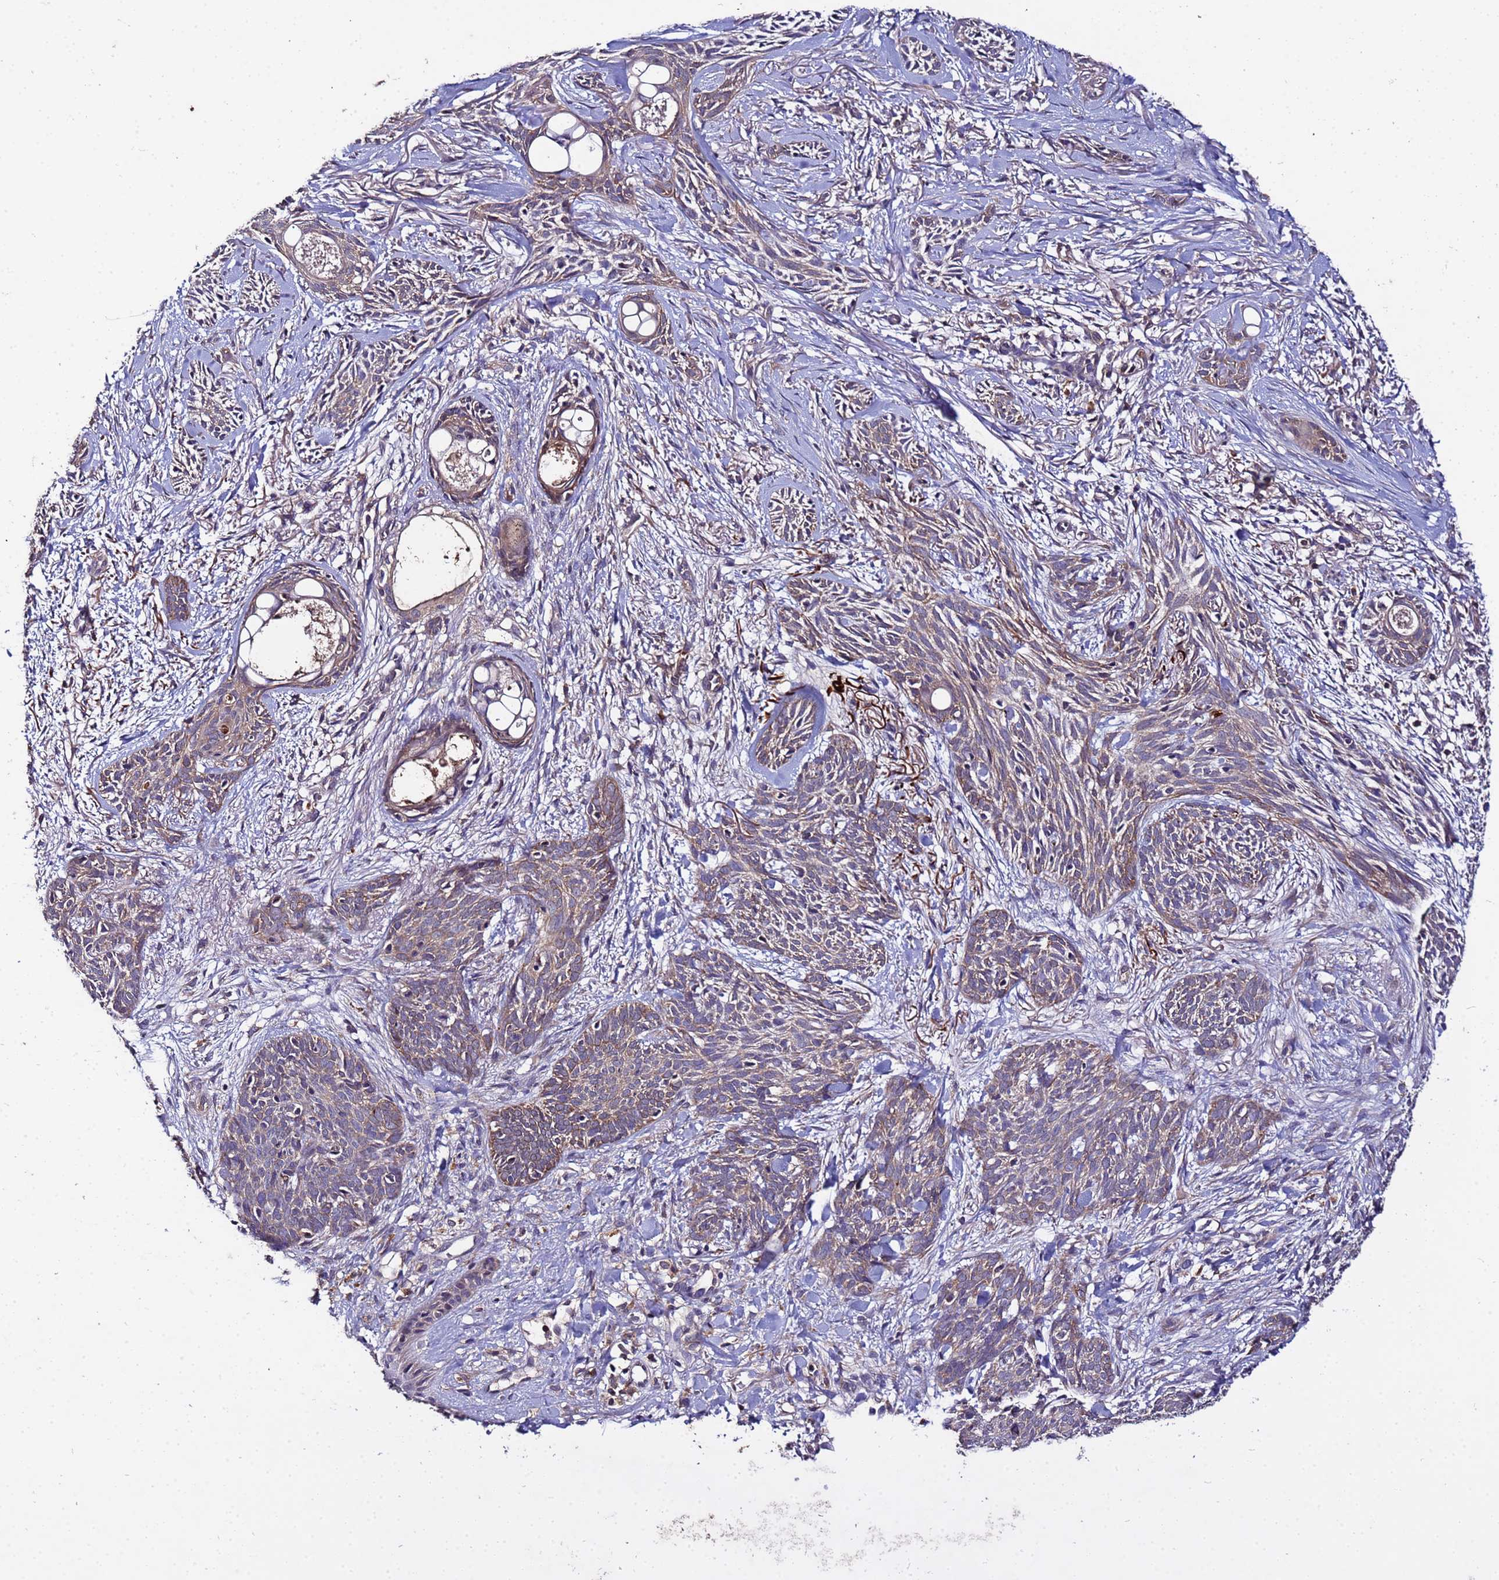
{"staining": {"intensity": "moderate", "quantity": "25%-75%", "location": "cytoplasmic/membranous"}, "tissue": "skin cancer", "cell_type": "Tumor cells", "image_type": "cancer", "snomed": [{"axis": "morphology", "description": "Basal cell carcinoma"}, {"axis": "topography", "description": "Skin"}], "caption": "Skin cancer (basal cell carcinoma) stained for a protein (brown) demonstrates moderate cytoplasmic/membranous positive expression in about 25%-75% of tumor cells.", "gene": "GSPT2", "patient": {"sex": "female", "age": 59}}